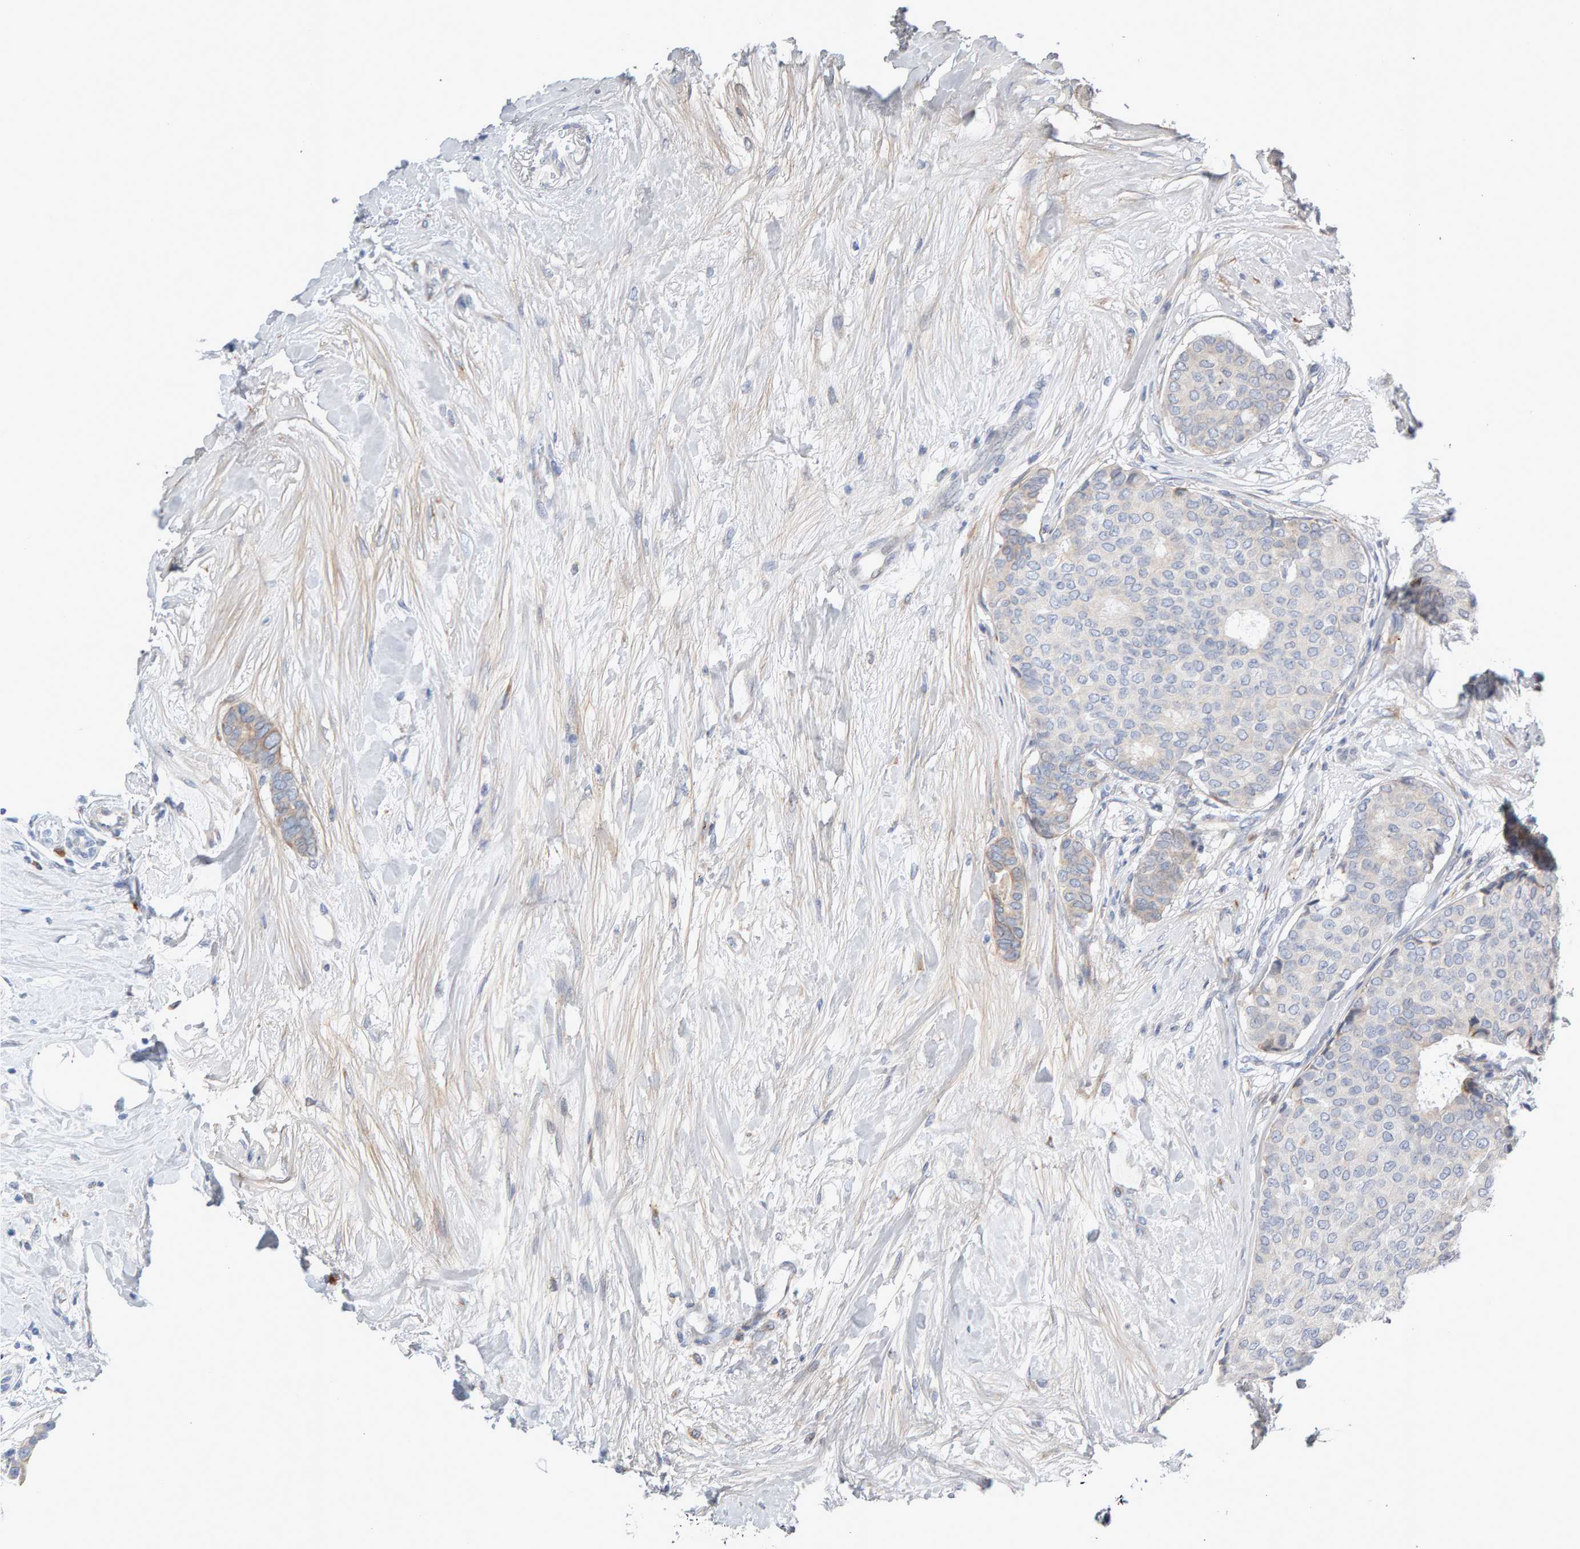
{"staining": {"intensity": "weak", "quantity": "<25%", "location": "cytoplasmic/membranous"}, "tissue": "breast cancer", "cell_type": "Tumor cells", "image_type": "cancer", "snomed": [{"axis": "morphology", "description": "Duct carcinoma"}, {"axis": "topography", "description": "Breast"}], "caption": "A micrograph of human intraductal carcinoma (breast) is negative for staining in tumor cells. The staining is performed using DAB (3,3'-diaminobenzidine) brown chromogen with nuclei counter-stained in using hematoxylin.", "gene": "ENGASE", "patient": {"sex": "female", "age": 75}}